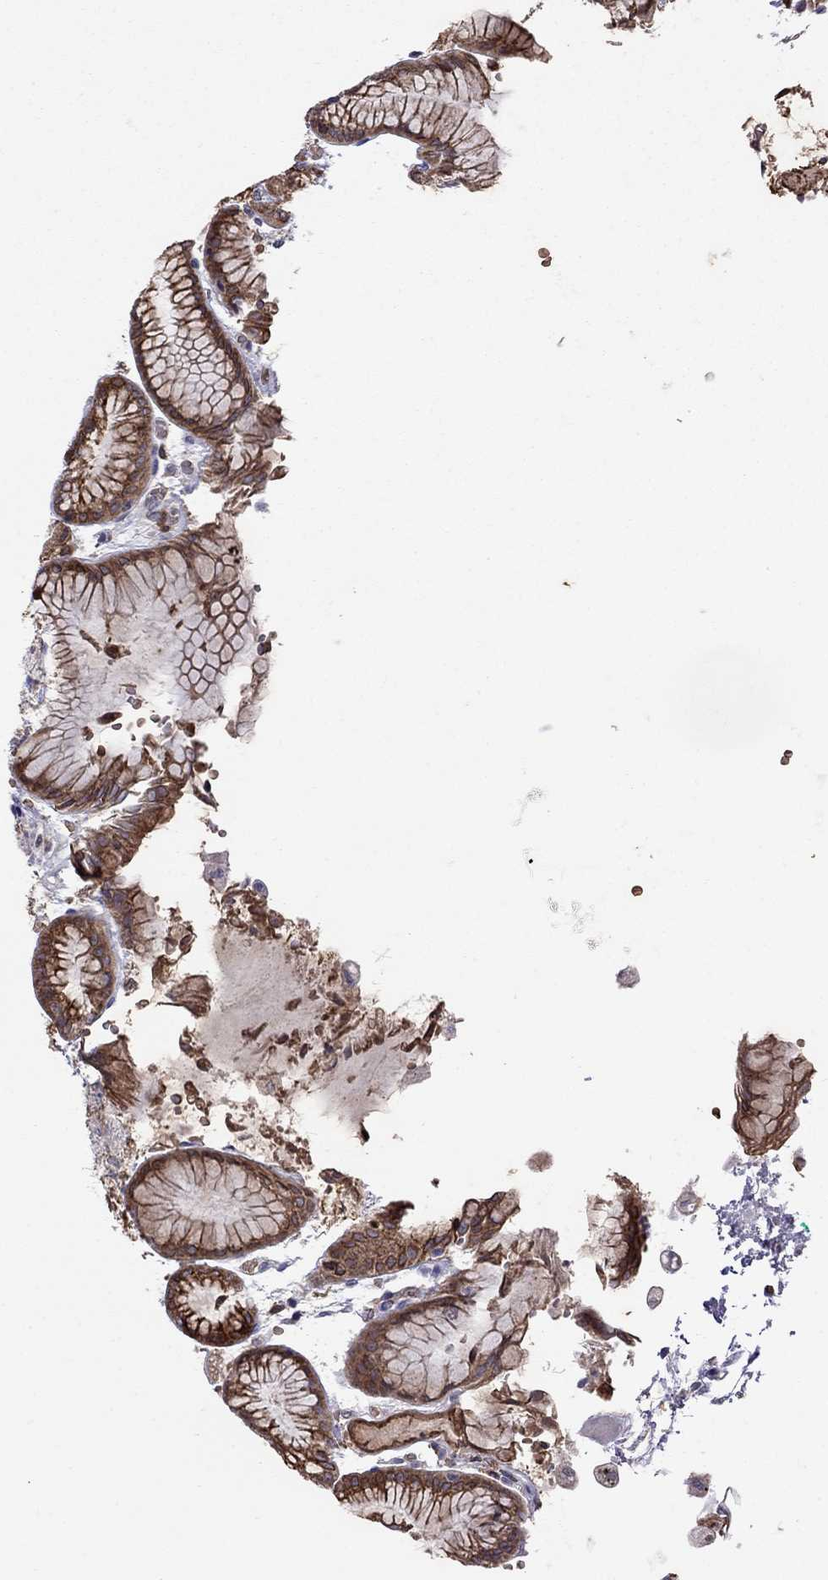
{"staining": {"intensity": "strong", "quantity": "25%-75%", "location": "cytoplasmic/membranous"}, "tissue": "stomach", "cell_type": "Glandular cells", "image_type": "normal", "snomed": [{"axis": "morphology", "description": "Normal tissue, NOS"}, {"axis": "topography", "description": "Stomach, upper"}], "caption": "Stomach stained with immunohistochemistry shows strong cytoplasmic/membranous positivity in about 25%-75% of glandular cells.", "gene": "ADAM28", "patient": {"sex": "male", "age": 72}}